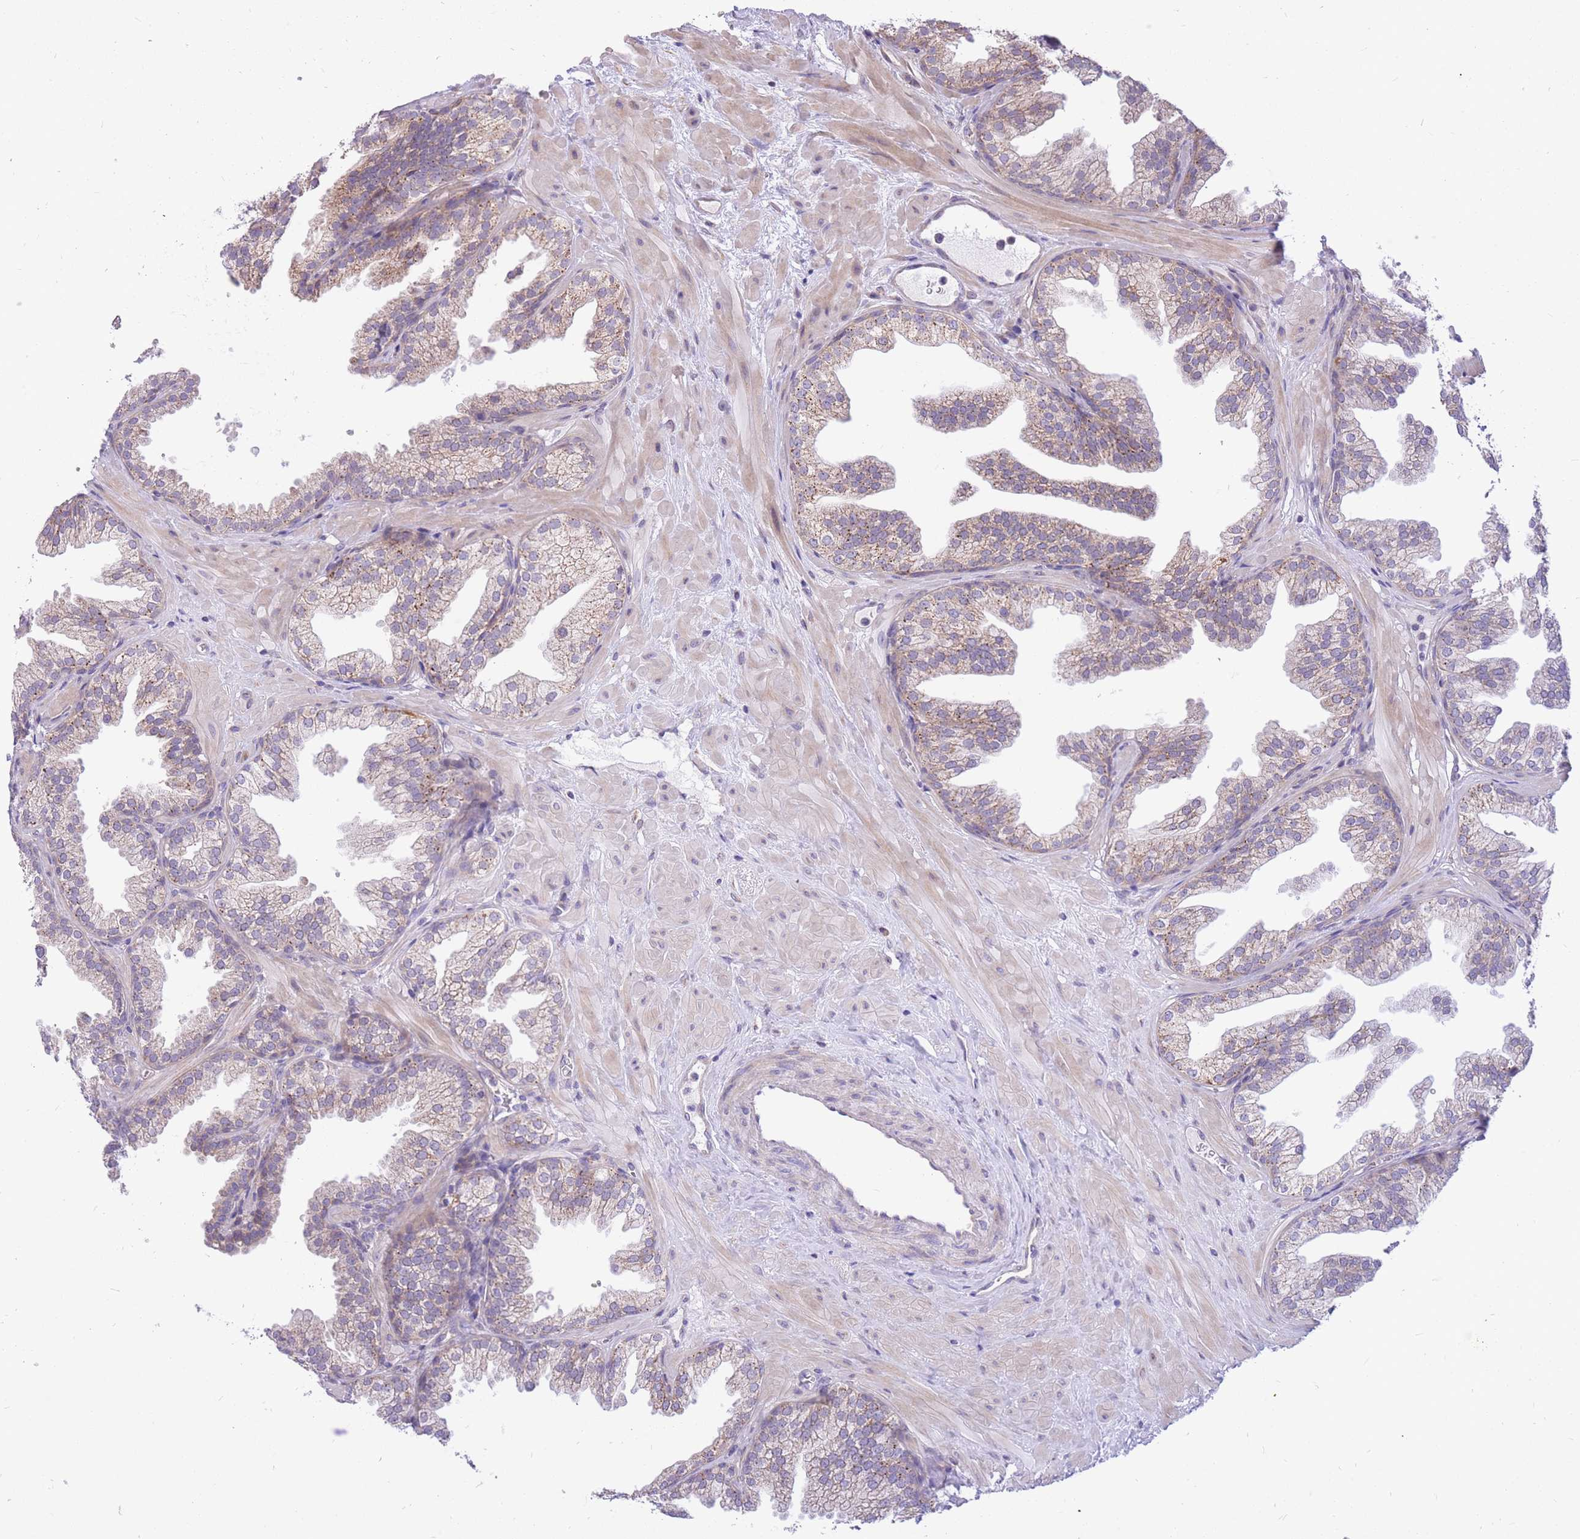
{"staining": {"intensity": "moderate", "quantity": "25%-75%", "location": "cytoplasmic/membranous"}, "tissue": "prostate", "cell_type": "Glandular cells", "image_type": "normal", "snomed": [{"axis": "morphology", "description": "Normal tissue, NOS"}, {"axis": "topography", "description": "Prostate"}], "caption": "Human prostate stained with a brown dye exhibits moderate cytoplasmic/membranous positive expression in about 25%-75% of glandular cells.", "gene": "TOPAZ1", "patient": {"sex": "male", "age": 37}}